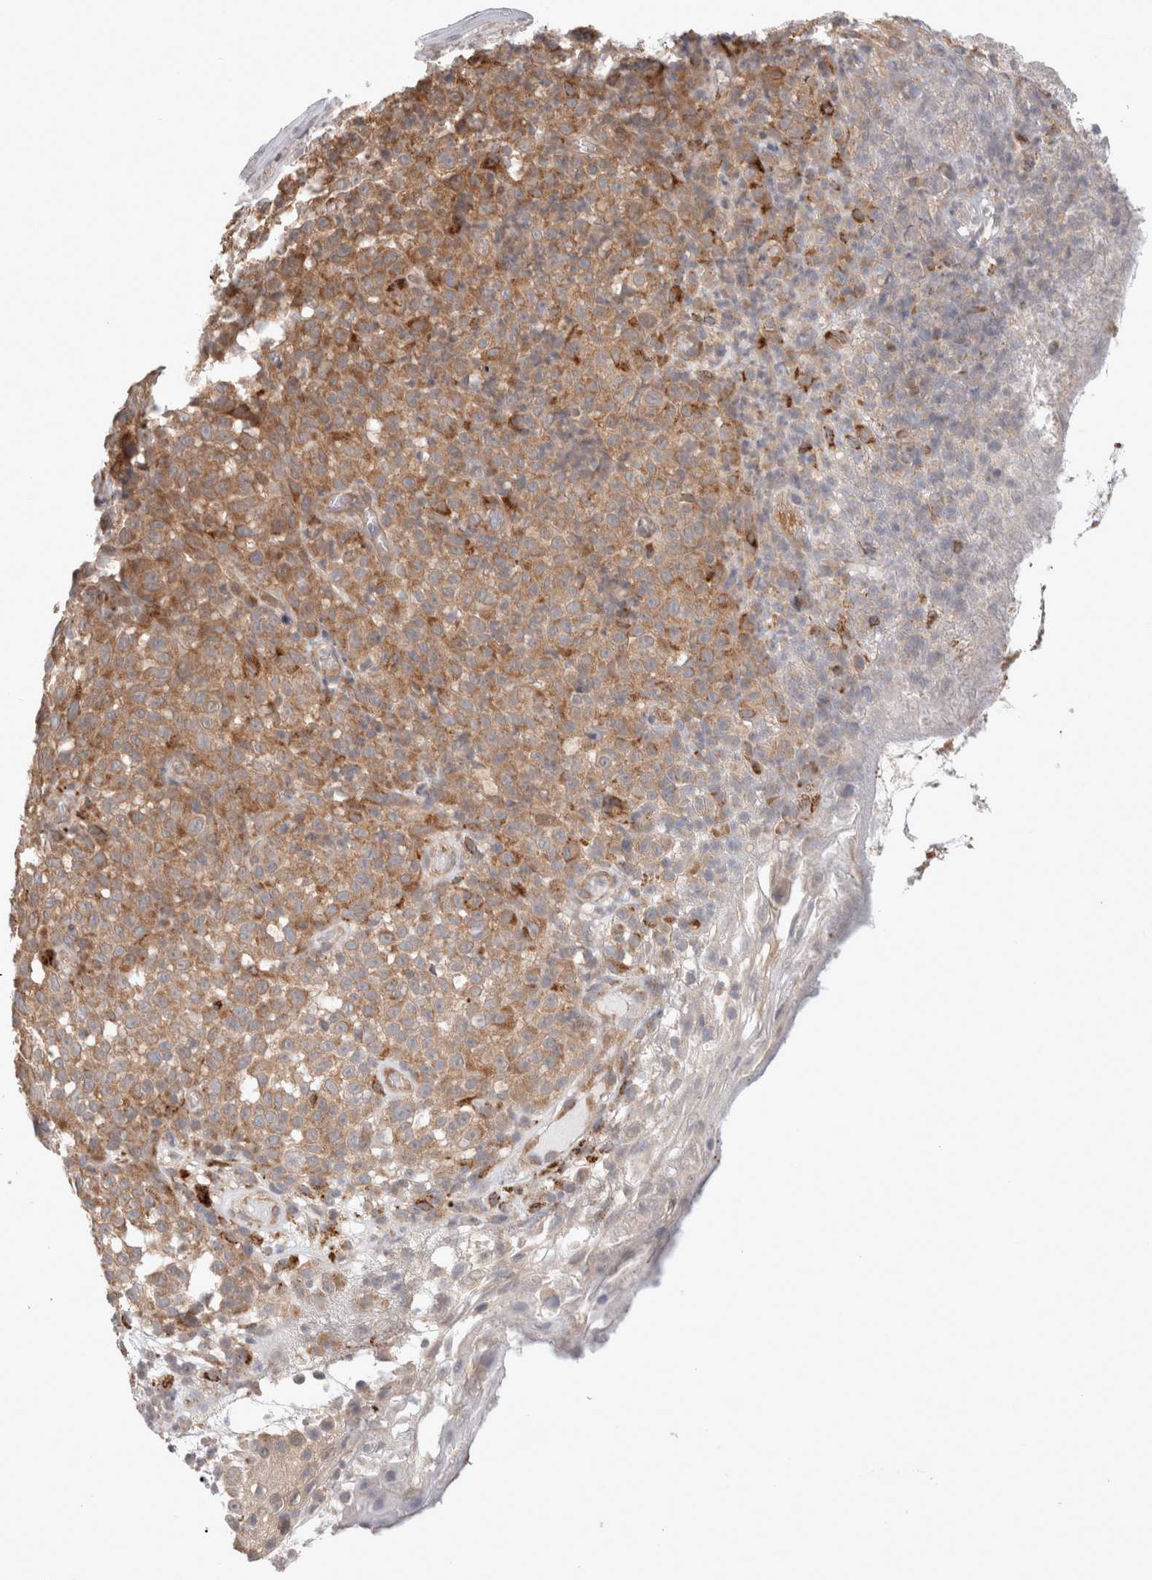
{"staining": {"intensity": "moderate", "quantity": "25%-75%", "location": "cytoplasmic/membranous"}, "tissue": "melanoma", "cell_type": "Tumor cells", "image_type": "cancer", "snomed": [{"axis": "morphology", "description": "Malignant melanoma, NOS"}, {"axis": "topography", "description": "Skin"}], "caption": "Immunohistochemistry (IHC) staining of melanoma, which demonstrates medium levels of moderate cytoplasmic/membranous expression in about 25%-75% of tumor cells indicating moderate cytoplasmic/membranous protein expression. The staining was performed using DAB (brown) for protein detection and nuclei were counterstained in hematoxylin (blue).", "gene": "HROB", "patient": {"sex": "female", "age": 82}}